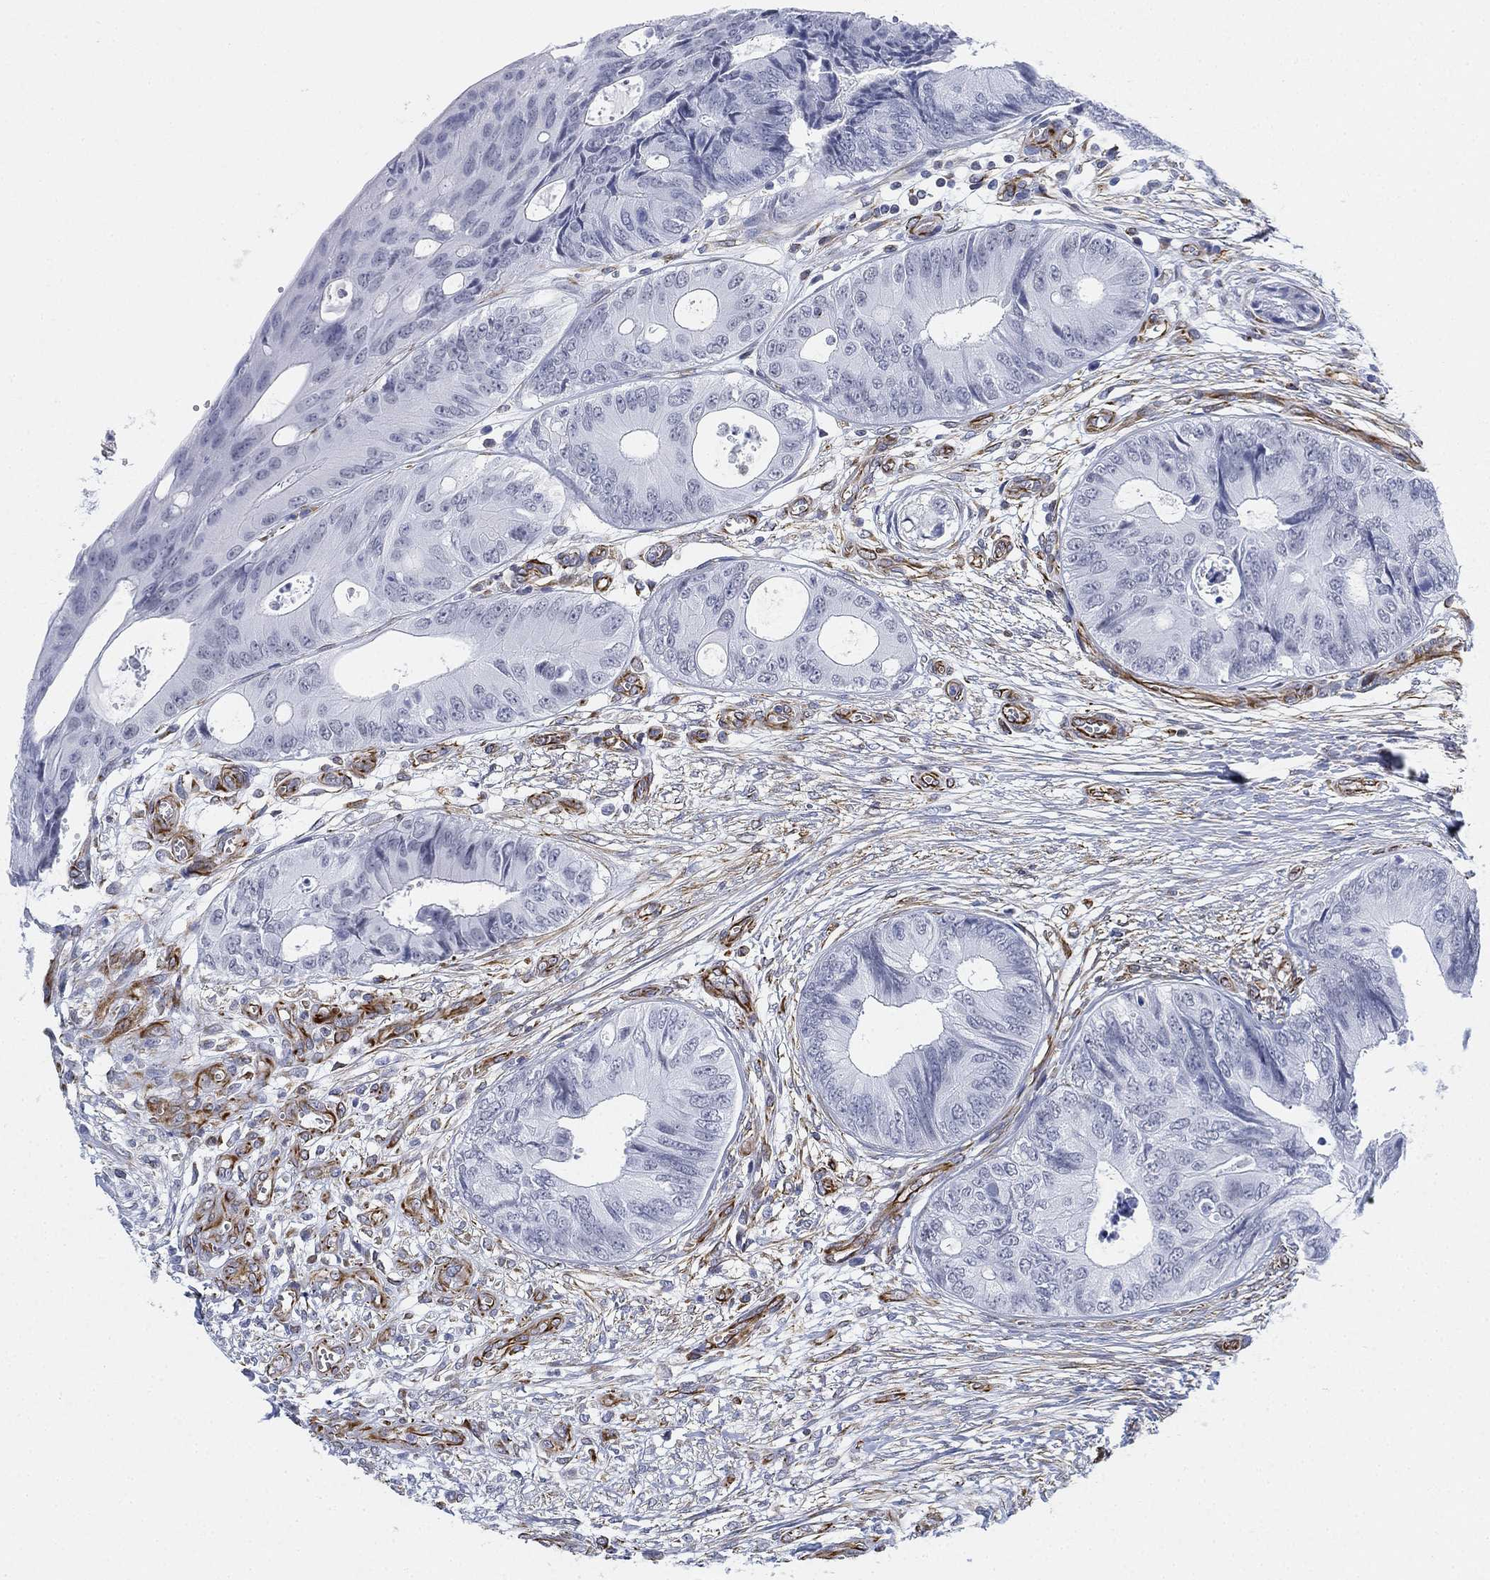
{"staining": {"intensity": "negative", "quantity": "none", "location": "none"}, "tissue": "colorectal cancer", "cell_type": "Tumor cells", "image_type": "cancer", "snomed": [{"axis": "morphology", "description": "Normal tissue, NOS"}, {"axis": "morphology", "description": "Adenocarcinoma, NOS"}, {"axis": "topography", "description": "Colon"}], "caption": "The immunohistochemistry photomicrograph has no significant expression in tumor cells of colorectal cancer tissue.", "gene": "PSKH2", "patient": {"sex": "male", "age": 65}}